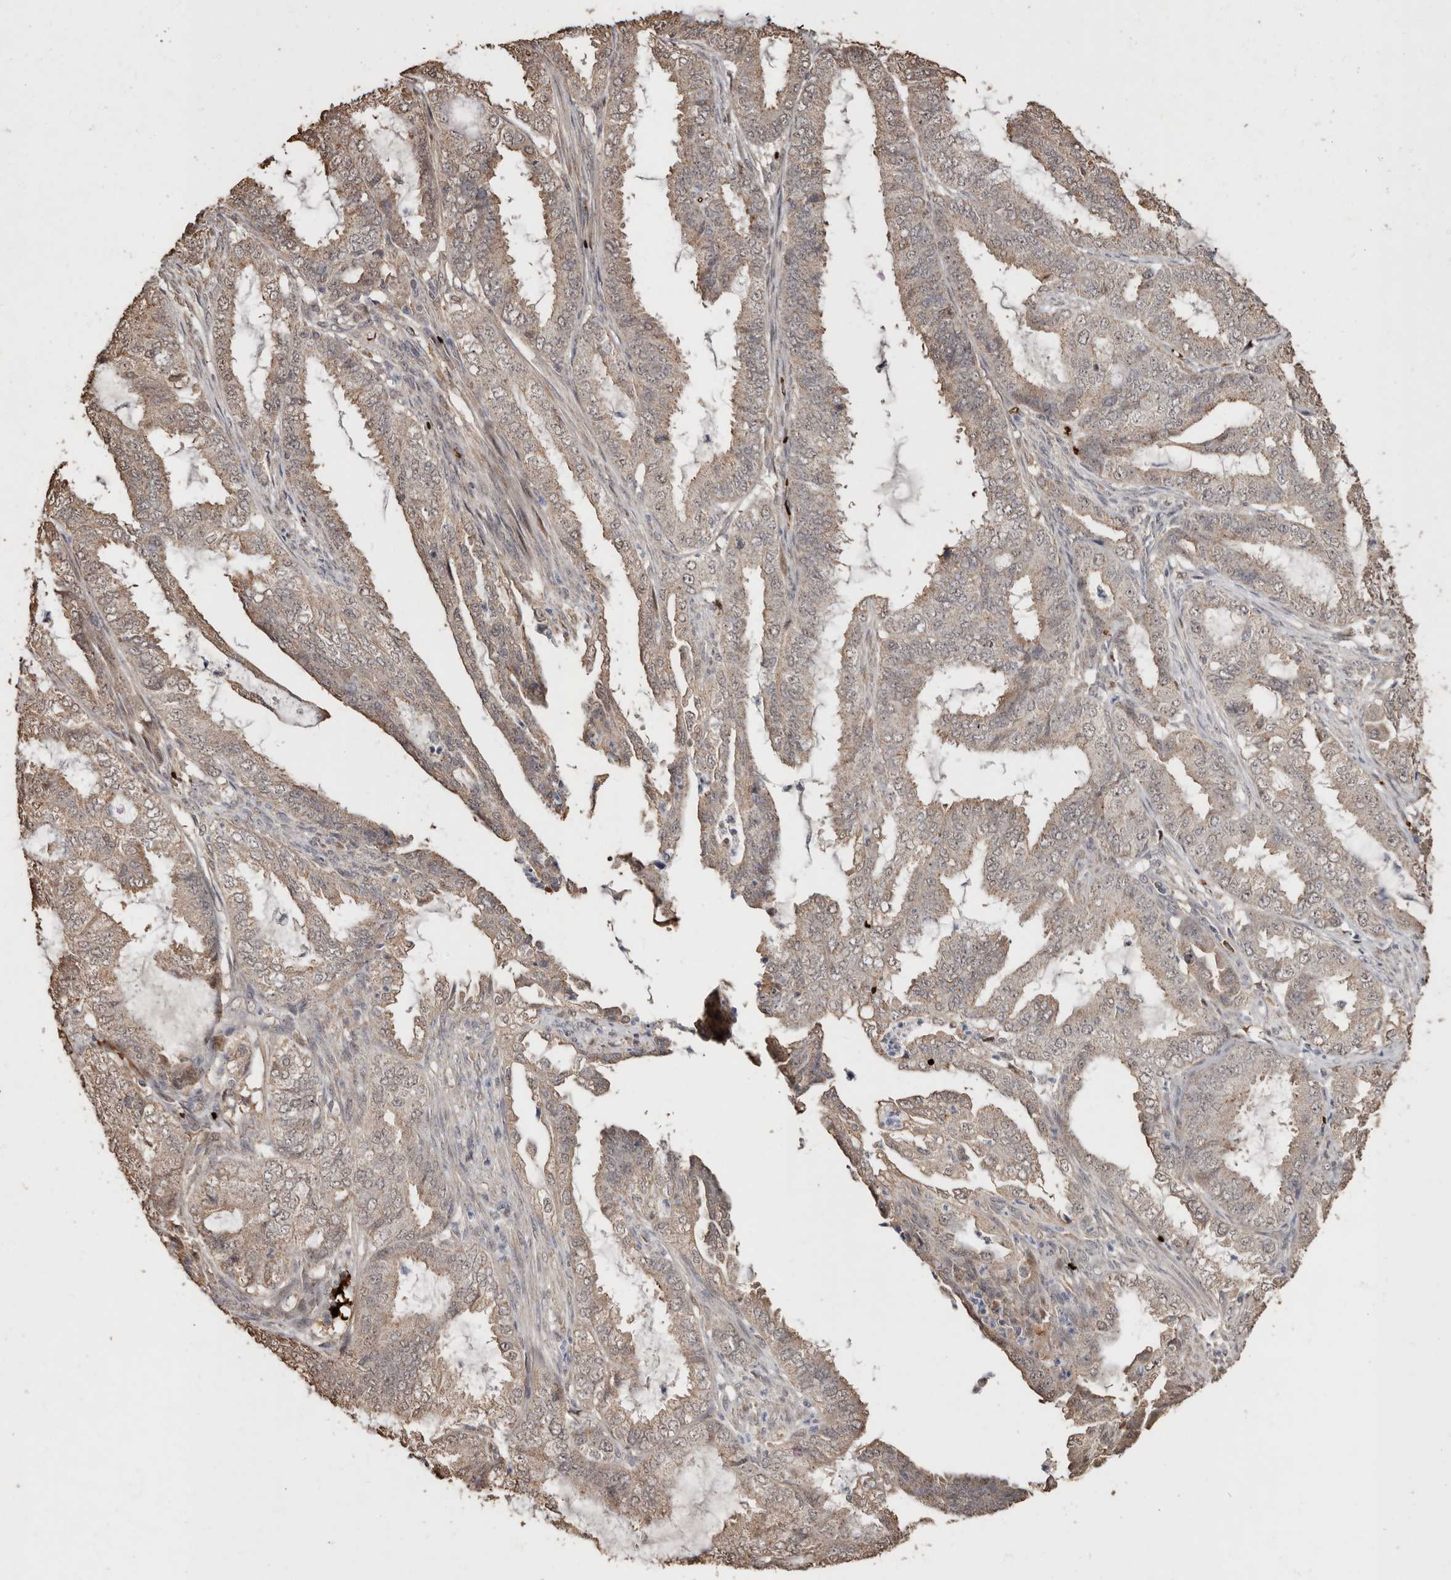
{"staining": {"intensity": "weak", "quantity": ">75%", "location": "cytoplasmic/membranous"}, "tissue": "endometrial cancer", "cell_type": "Tumor cells", "image_type": "cancer", "snomed": [{"axis": "morphology", "description": "Adenocarcinoma, NOS"}, {"axis": "topography", "description": "Endometrium"}], "caption": "Protein expression analysis of endometrial cancer (adenocarcinoma) demonstrates weak cytoplasmic/membranous expression in about >75% of tumor cells.", "gene": "GRAMD2A", "patient": {"sex": "female", "age": 51}}